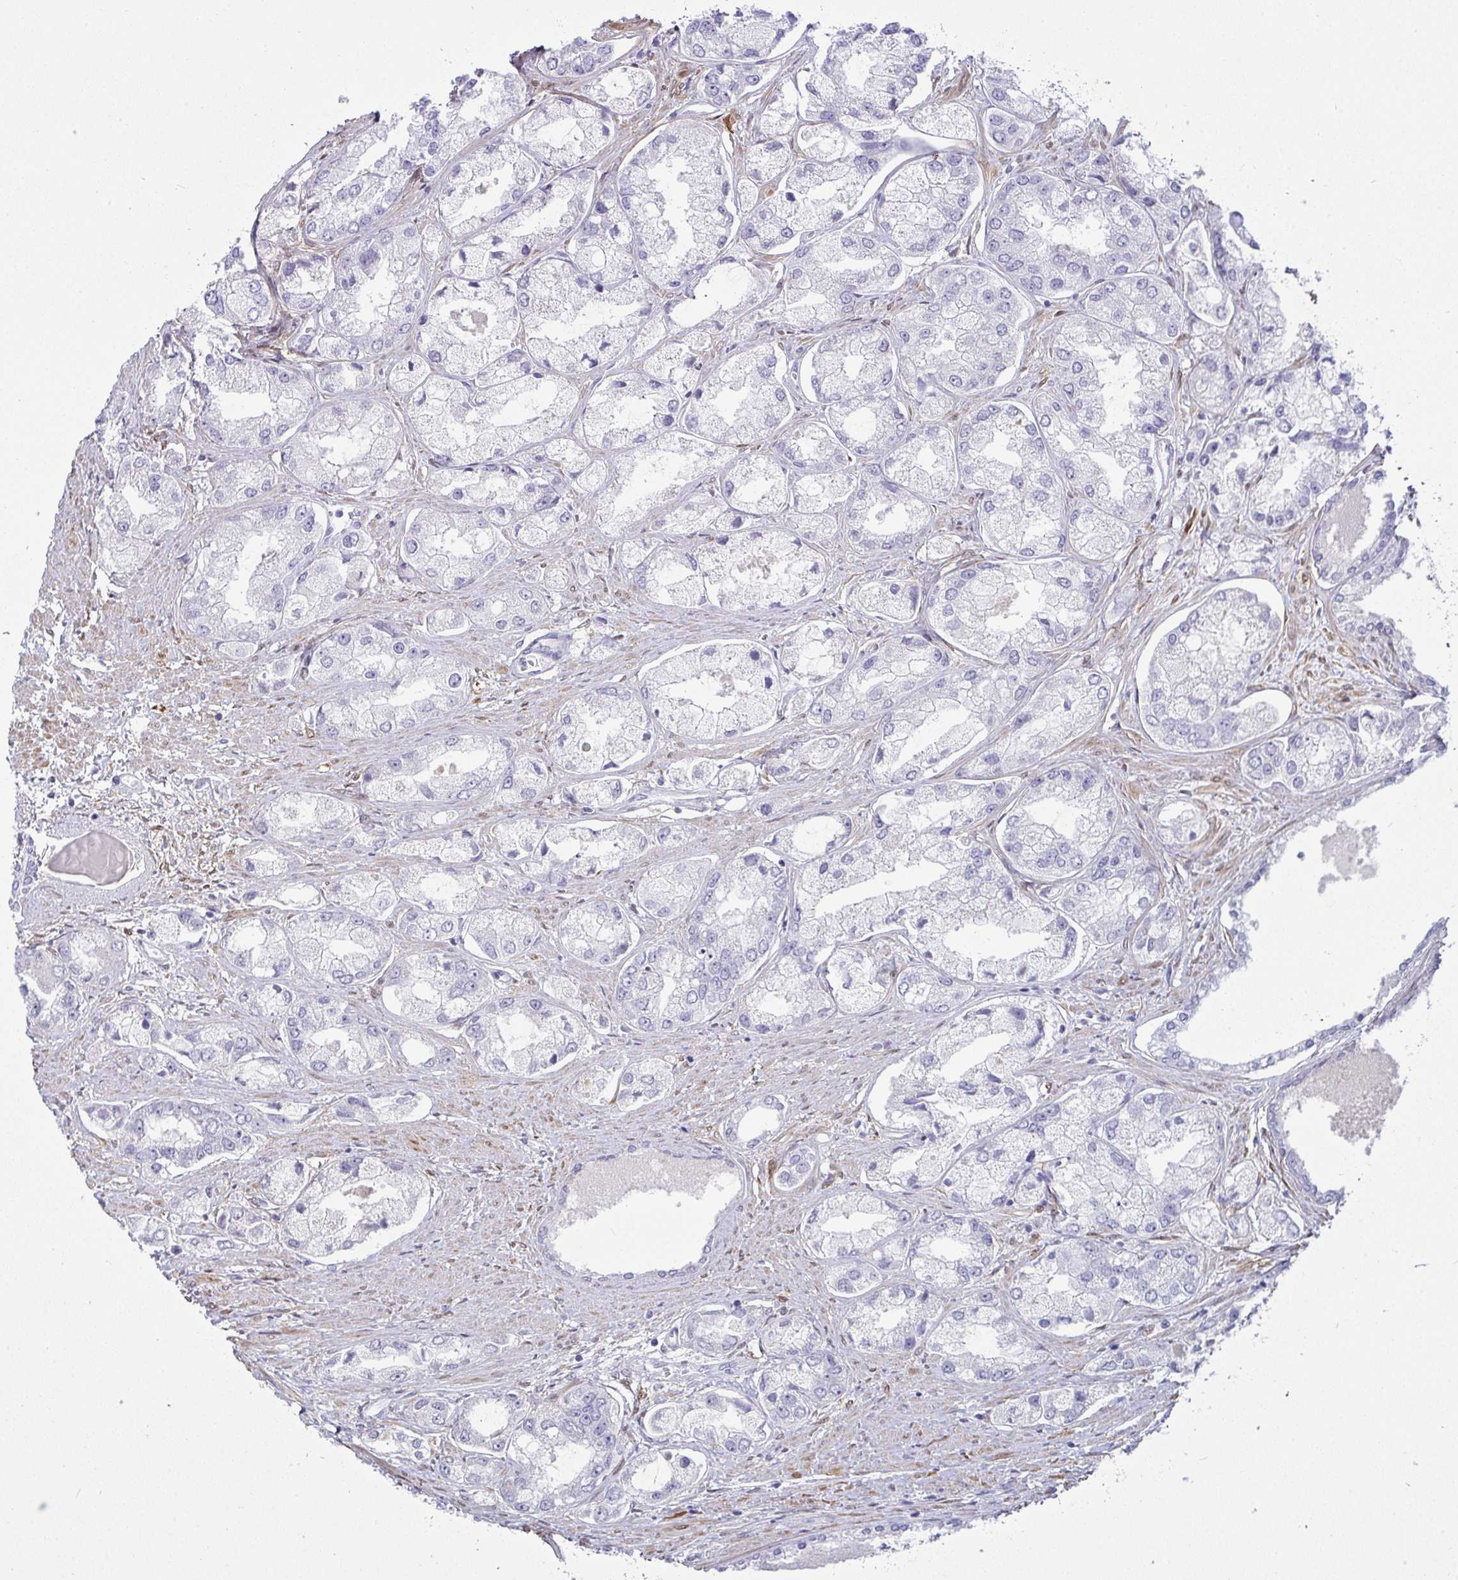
{"staining": {"intensity": "negative", "quantity": "none", "location": "none"}, "tissue": "prostate cancer", "cell_type": "Tumor cells", "image_type": "cancer", "snomed": [{"axis": "morphology", "description": "Adenocarcinoma, Low grade"}, {"axis": "topography", "description": "Prostate"}], "caption": "An immunohistochemistry photomicrograph of prostate cancer (low-grade adenocarcinoma) is shown. There is no staining in tumor cells of prostate cancer (low-grade adenocarcinoma).", "gene": "HSPB6", "patient": {"sex": "male", "age": 69}}